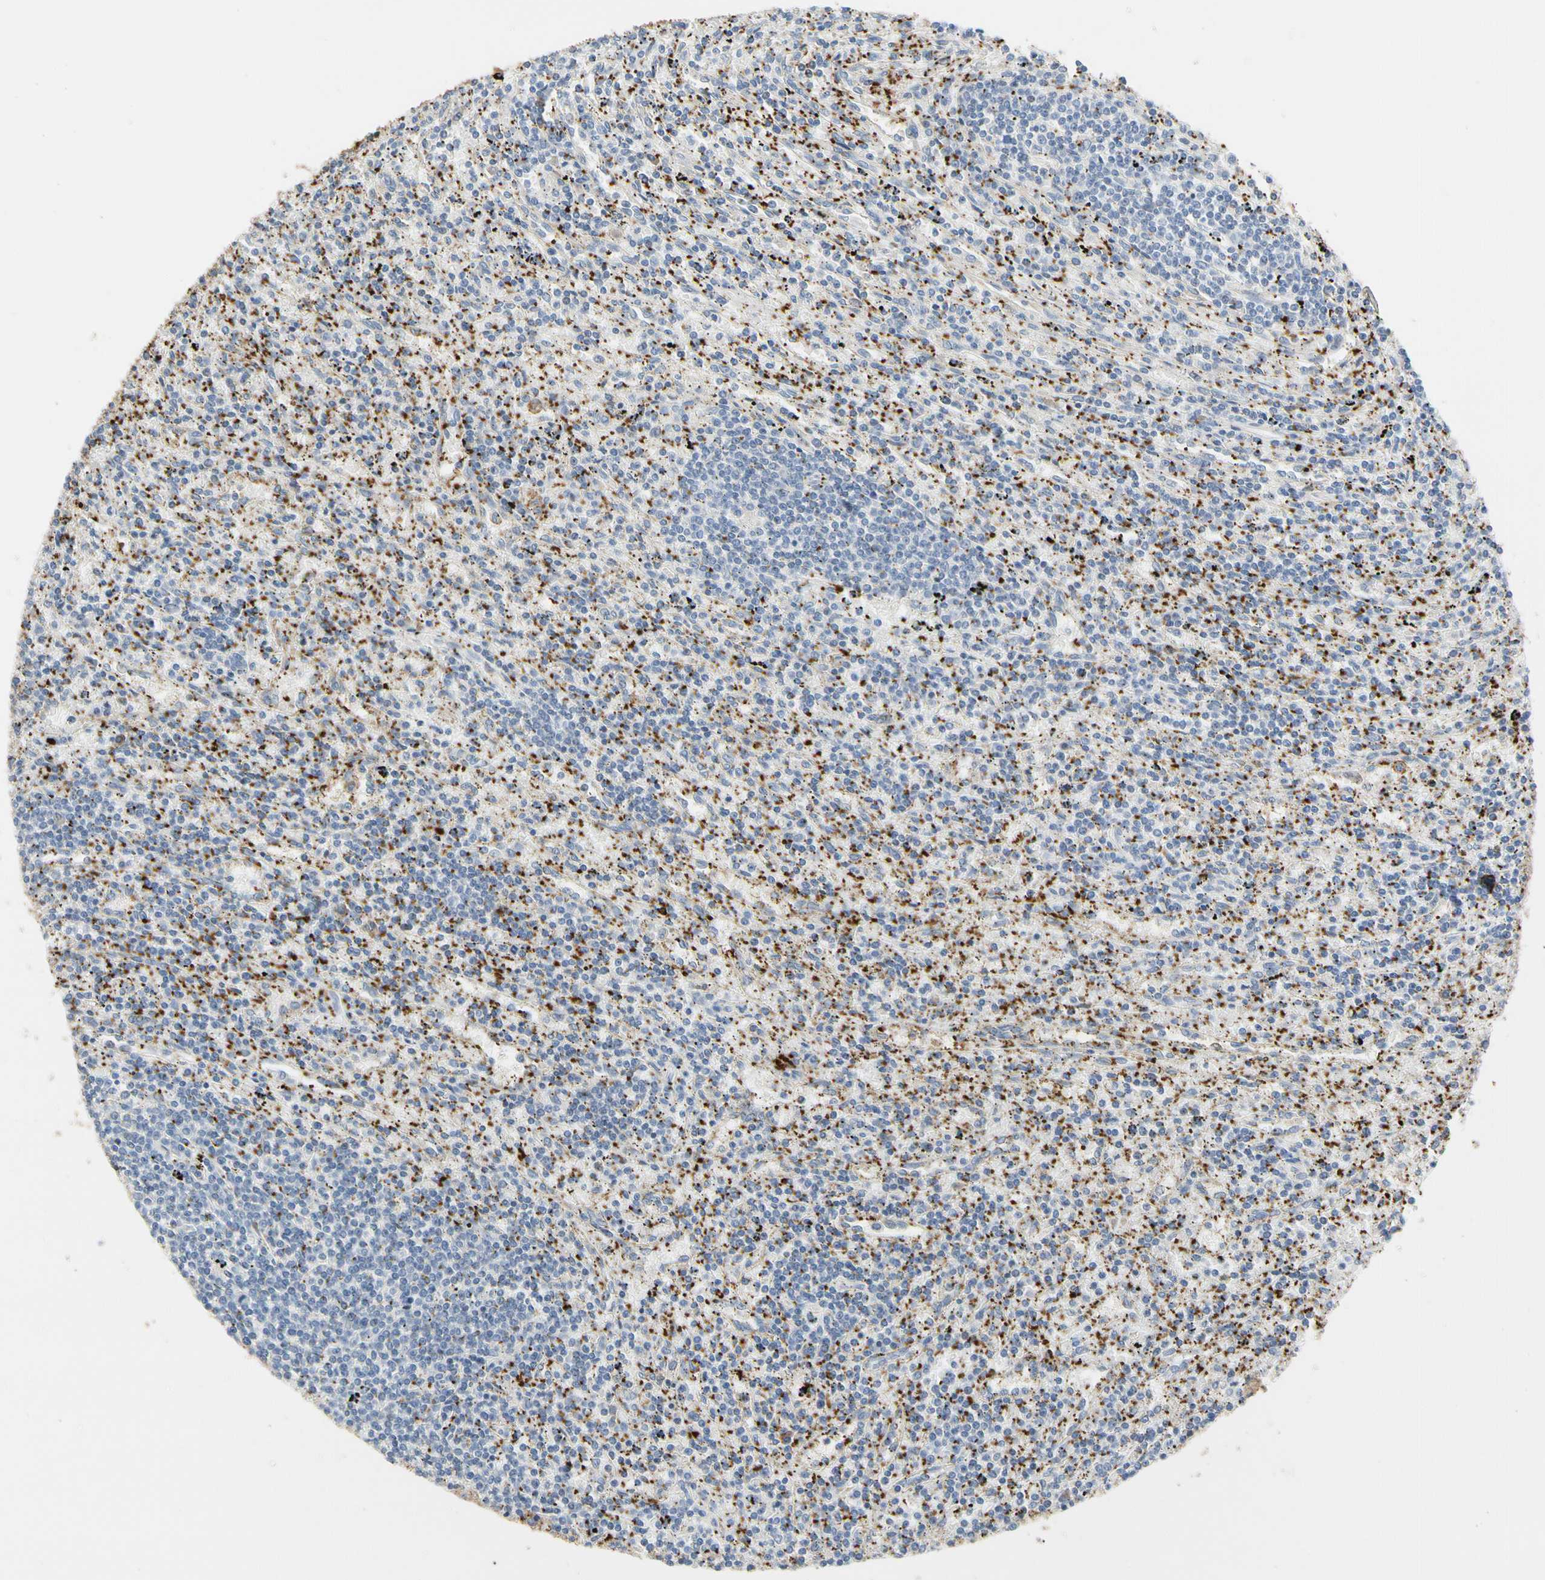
{"staining": {"intensity": "negative", "quantity": "none", "location": "none"}, "tissue": "lymphoma", "cell_type": "Tumor cells", "image_type": "cancer", "snomed": [{"axis": "morphology", "description": "Malignant lymphoma, non-Hodgkin's type, Low grade"}, {"axis": "topography", "description": "Spleen"}], "caption": "Immunohistochemistry of lymphoma reveals no staining in tumor cells.", "gene": "FGB", "patient": {"sex": "male", "age": 76}}